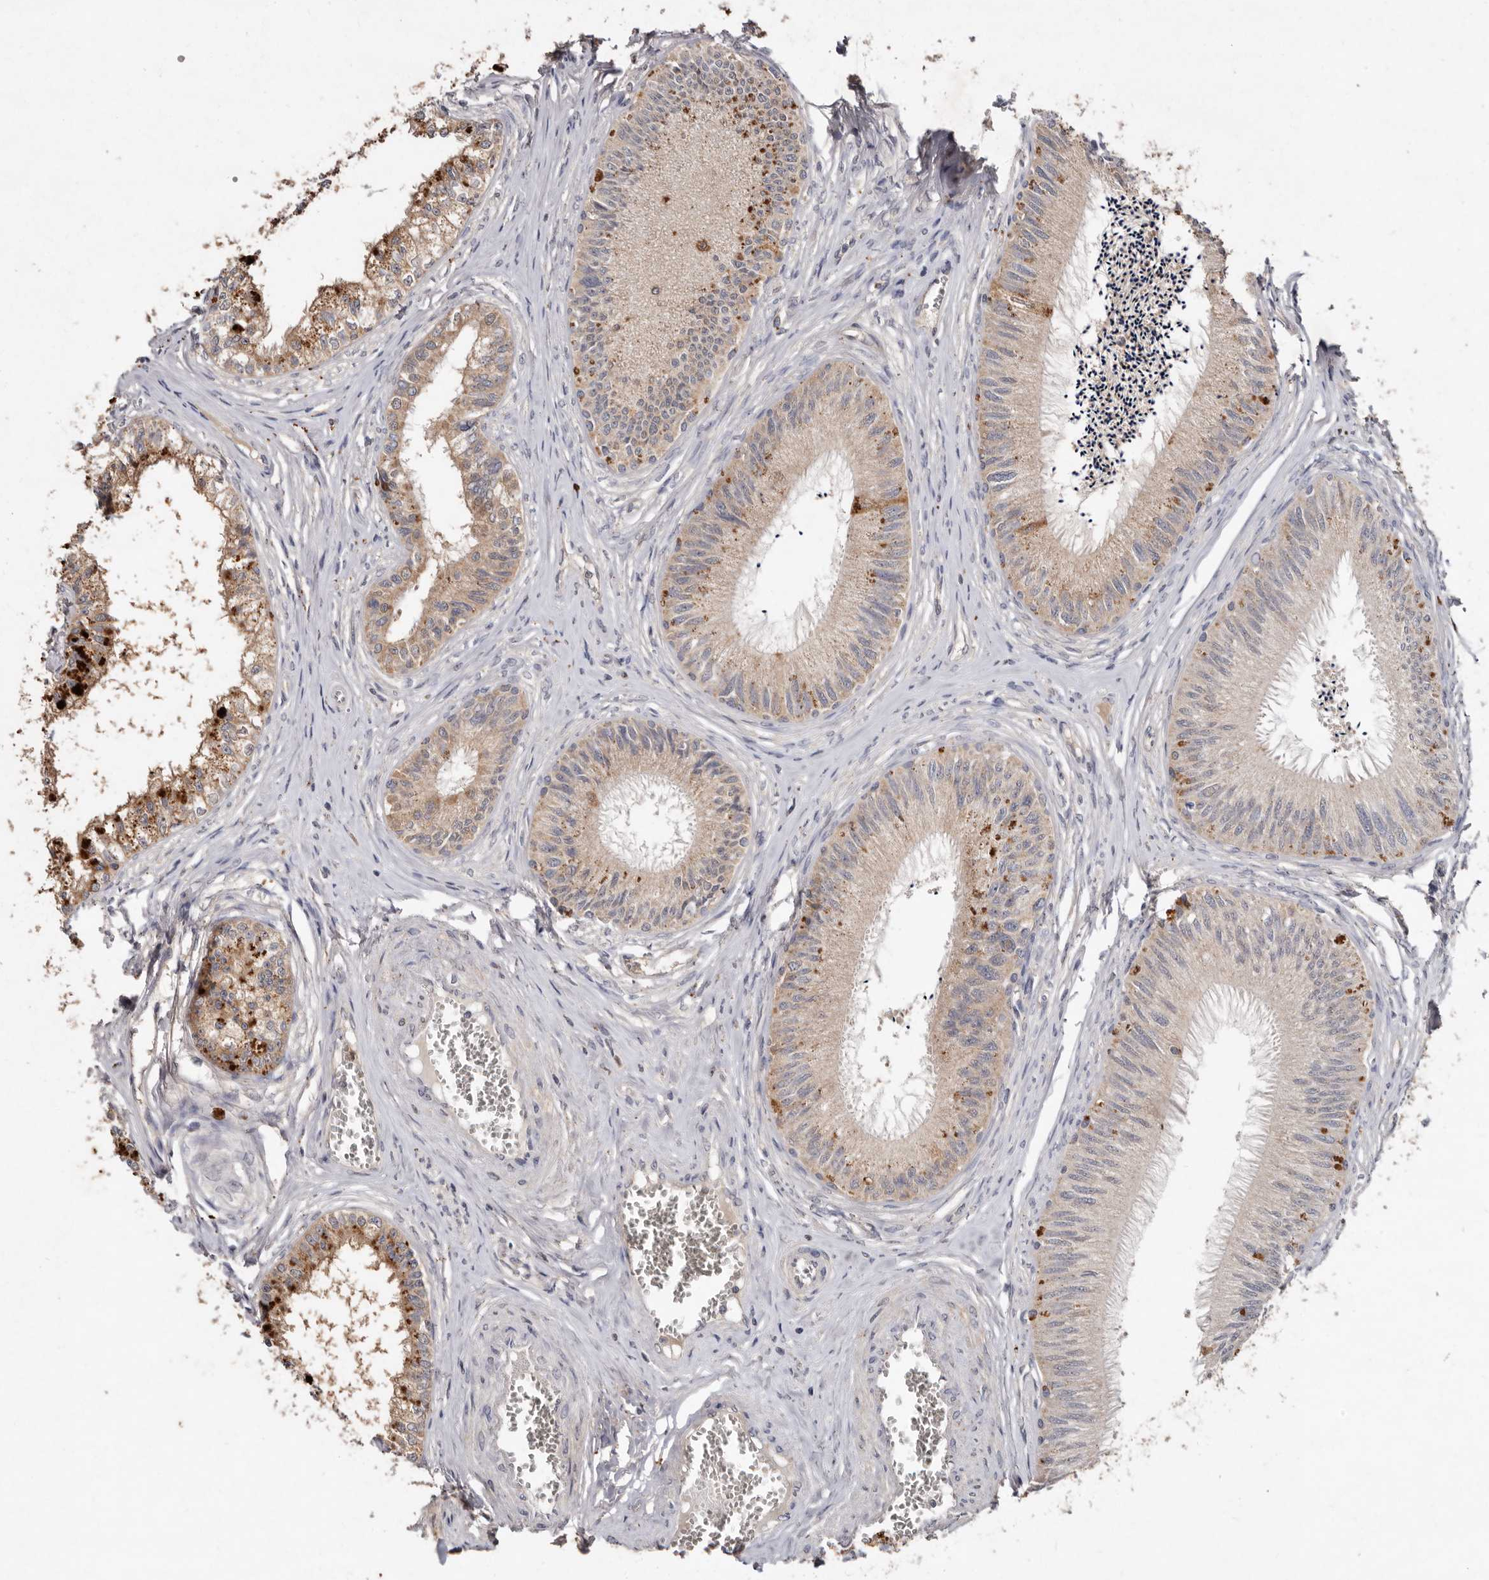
{"staining": {"intensity": "moderate", "quantity": "25%-75%", "location": "cytoplasmic/membranous"}, "tissue": "epididymis", "cell_type": "Glandular cells", "image_type": "normal", "snomed": [{"axis": "morphology", "description": "Normal tissue, NOS"}, {"axis": "topography", "description": "Epididymis"}], "caption": "About 25%-75% of glandular cells in normal human epididymis show moderate cytoplasmic/membranous protein expression as visualized by brown immunohistochemical staining.", "gene": "EDEM1", "patient": {"sex": "male", "age": 79}}